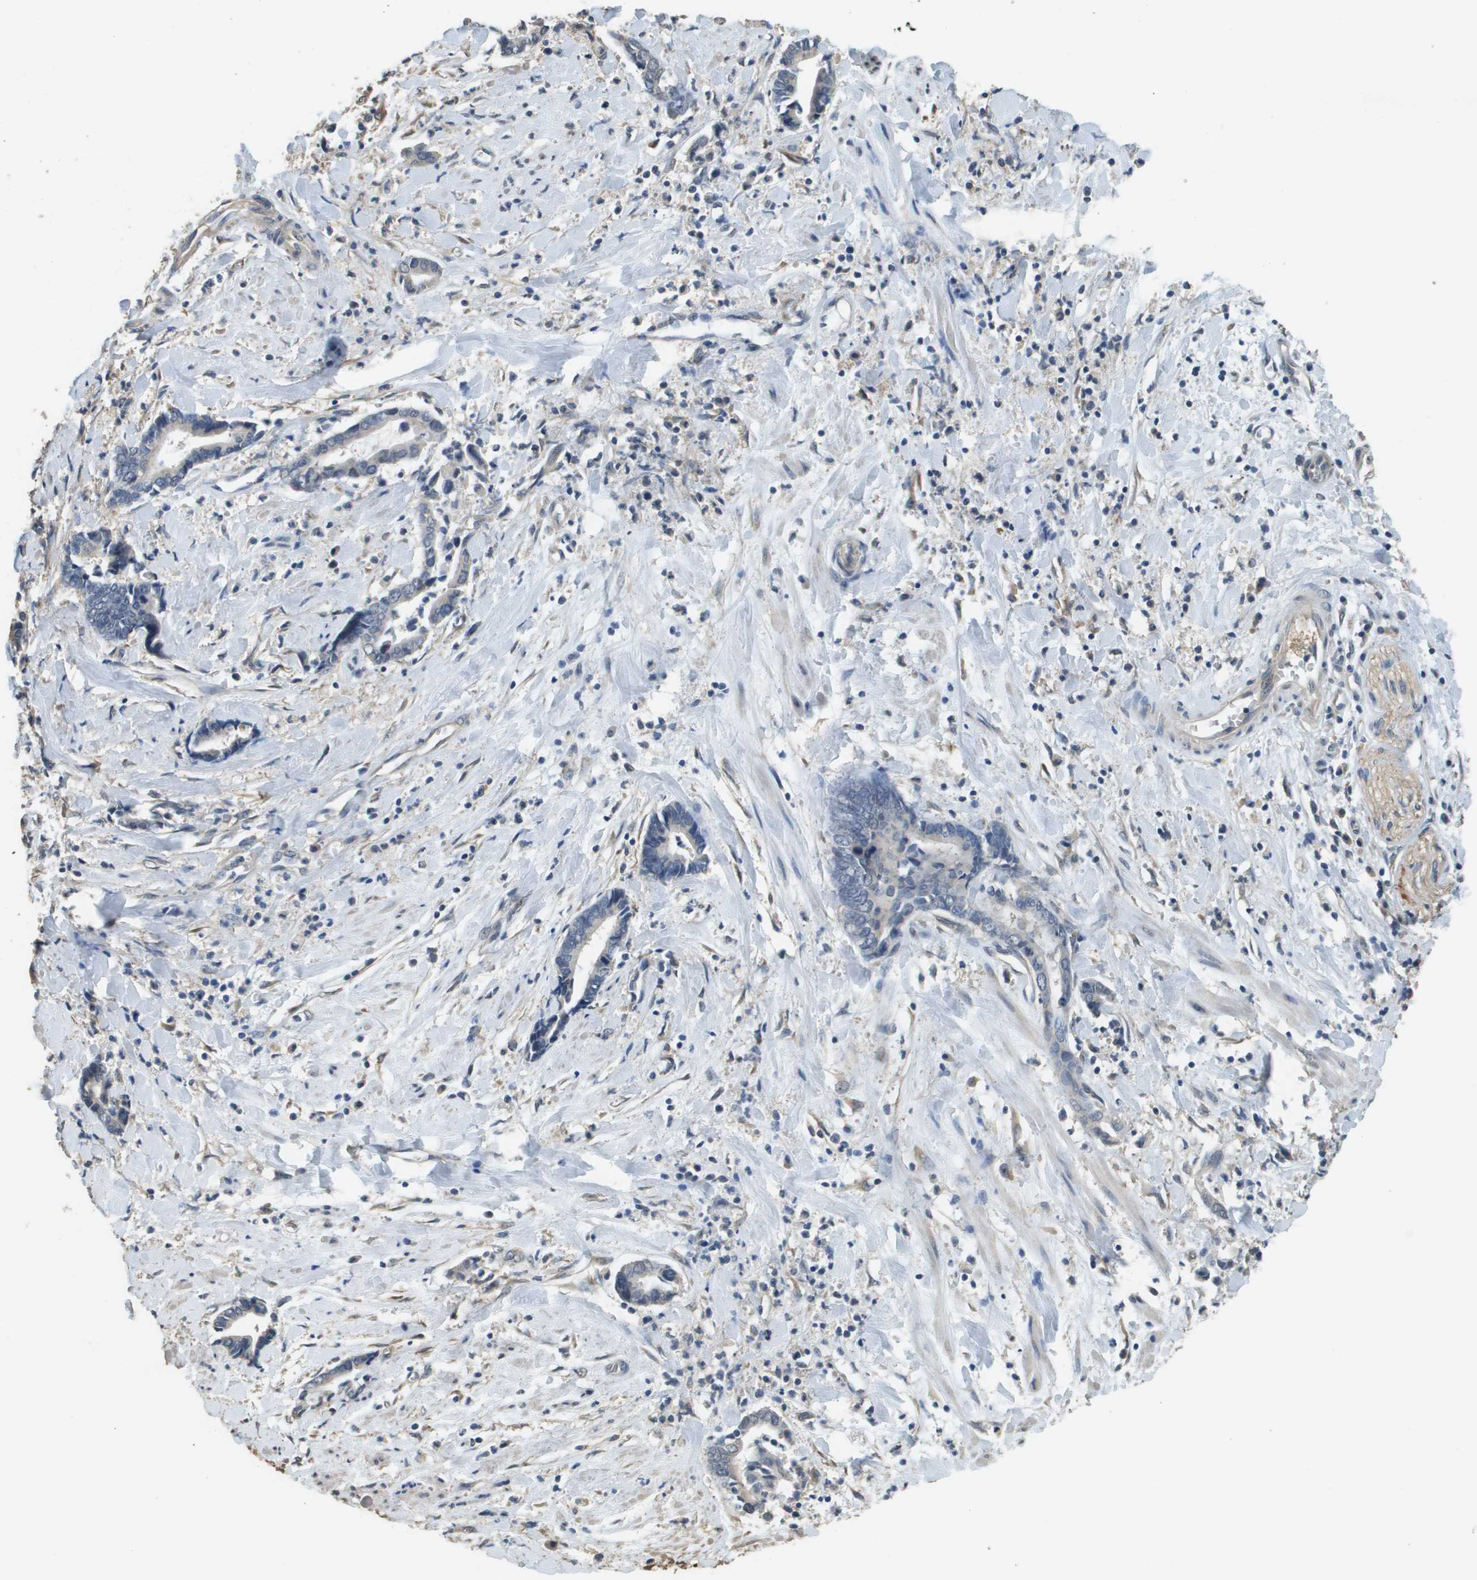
{"staining": {"intensity": "negative", "quantity": "none", "location": "none"}, "tissue": "cervical cancer", "cell_type": "Tumor cells", "image_type": "cancer", "snomed": [{"axis": "morphology", "description": "Adenocarcinoma, NOS"}, {"axis": "topography", "description": "Cervix"}], "caption": "Protein analysis of adenocarcinoma (cervical) demonstrates no significant positivity in tumor cells.", "gene": "RAB6B", "patient": {"sex": "female", "age": 44}}